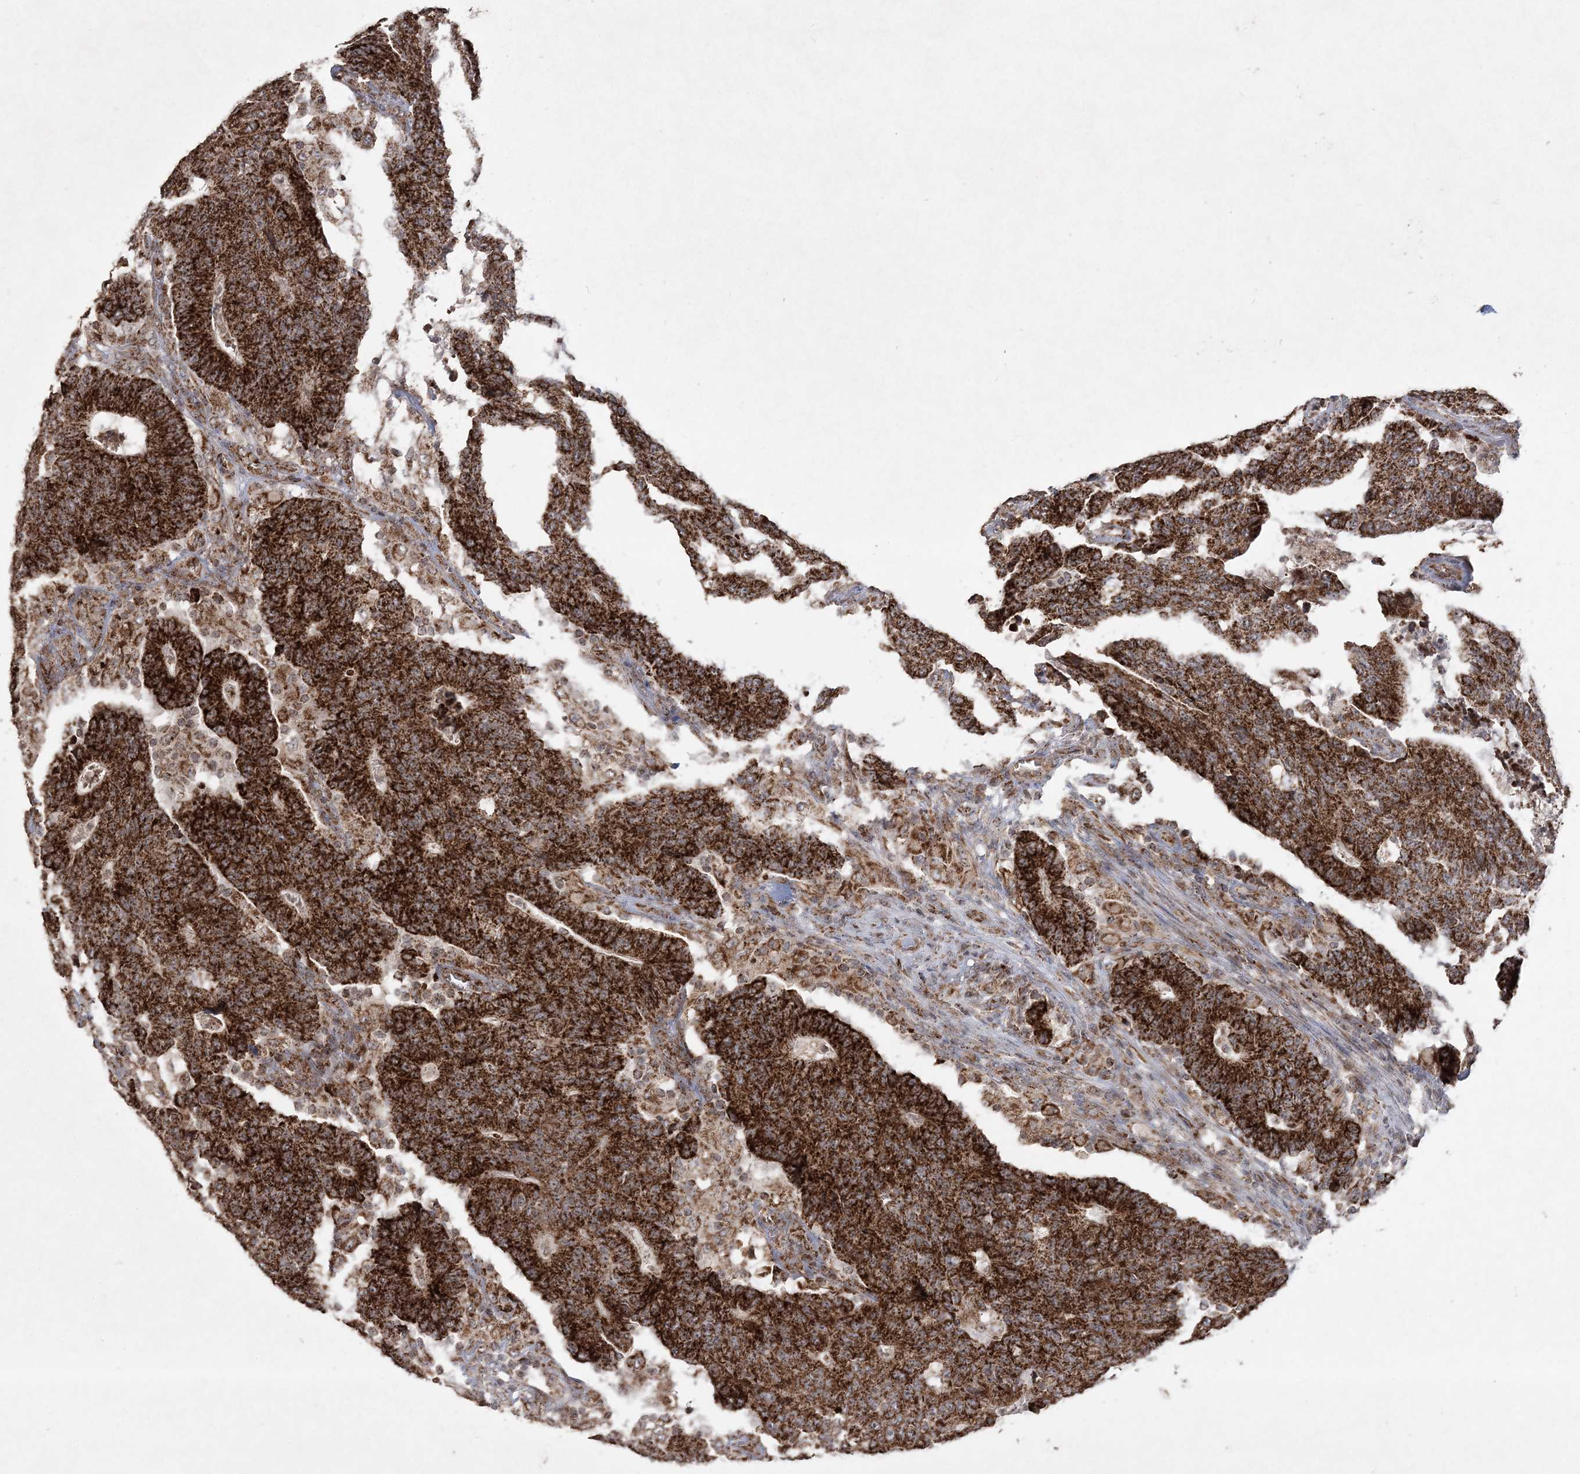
{"staining": {"intensity": "strong", "quantity": ">75%", "location": "cytoplasmic/membranous"}, "tissue": "colorectal cancer", "cell_type": "Tumor cells", "image_type": "cancer", "snomed": [{"axis": "morphology", "description": "Normal tissue, NOS"}, {"axis": "morphology", "description": "Adenocarcinoma, NOS"}, {"axis": "topography", "description": "Colon"}], "caption": "Colorectal adenocarcinoma stained with DAB immunohistochemistry (IHC) shows high levels of strong cytoplasmic/membranous staining in approximately >75% of tumor cells. (IHC, brightfield microscopy, high magnification).", "gene": "LRPPRC", "patient": {"sex": "female", "age": 75}}